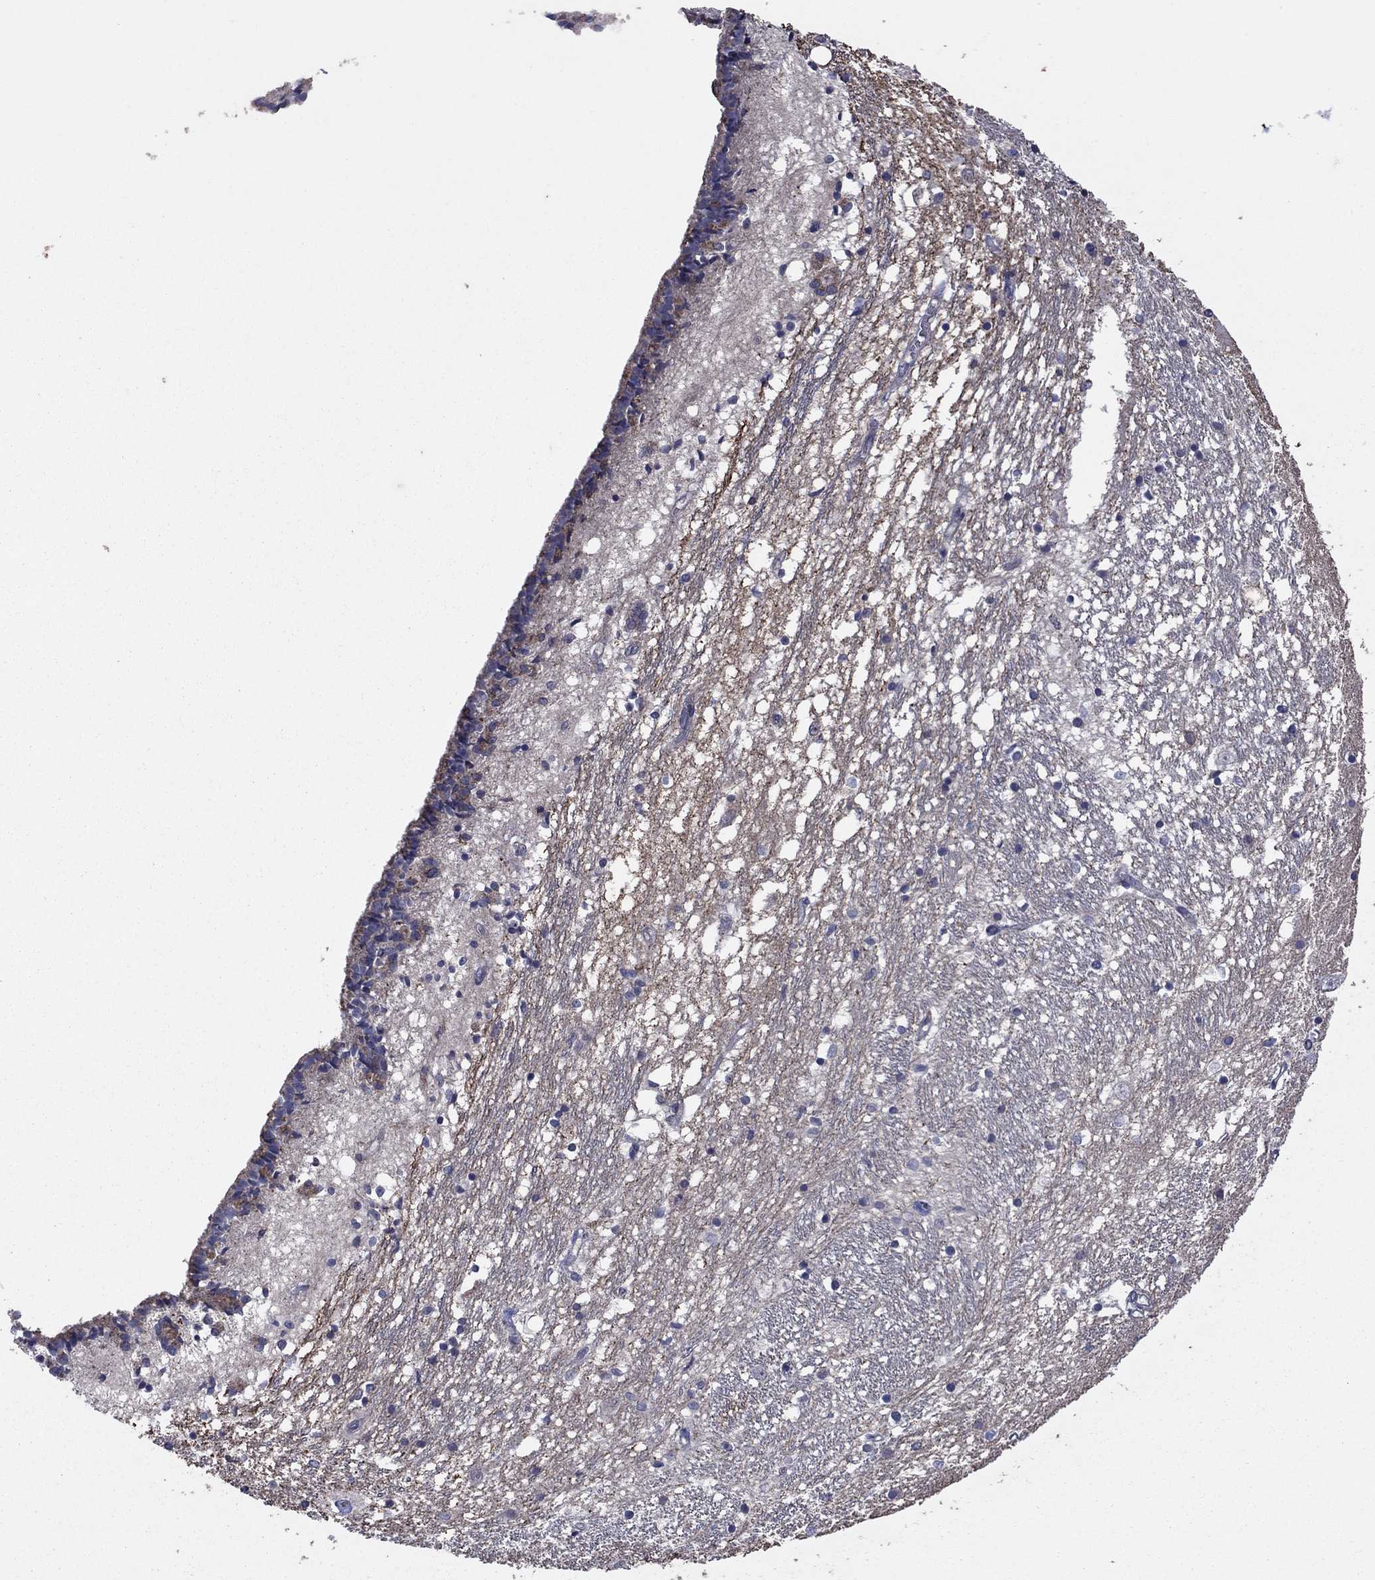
{"staining": {"intensity": "negative", "quantity": "none", "location": "none"}, "tissue": "caudate", "cell_type": "Glial cells", "image_type": "normal", "snomed": [{"axis": "morphology", "description": "Normal tissue, NOS"}, {"axis": "topography", "description": "Lateral ventricle wall"}], "caption": "This is an IHC image of unremarkable caudate. There is no expression in glial cells.", "gene": "MEA1", "patient": {"sex": "female", "age": 71}}